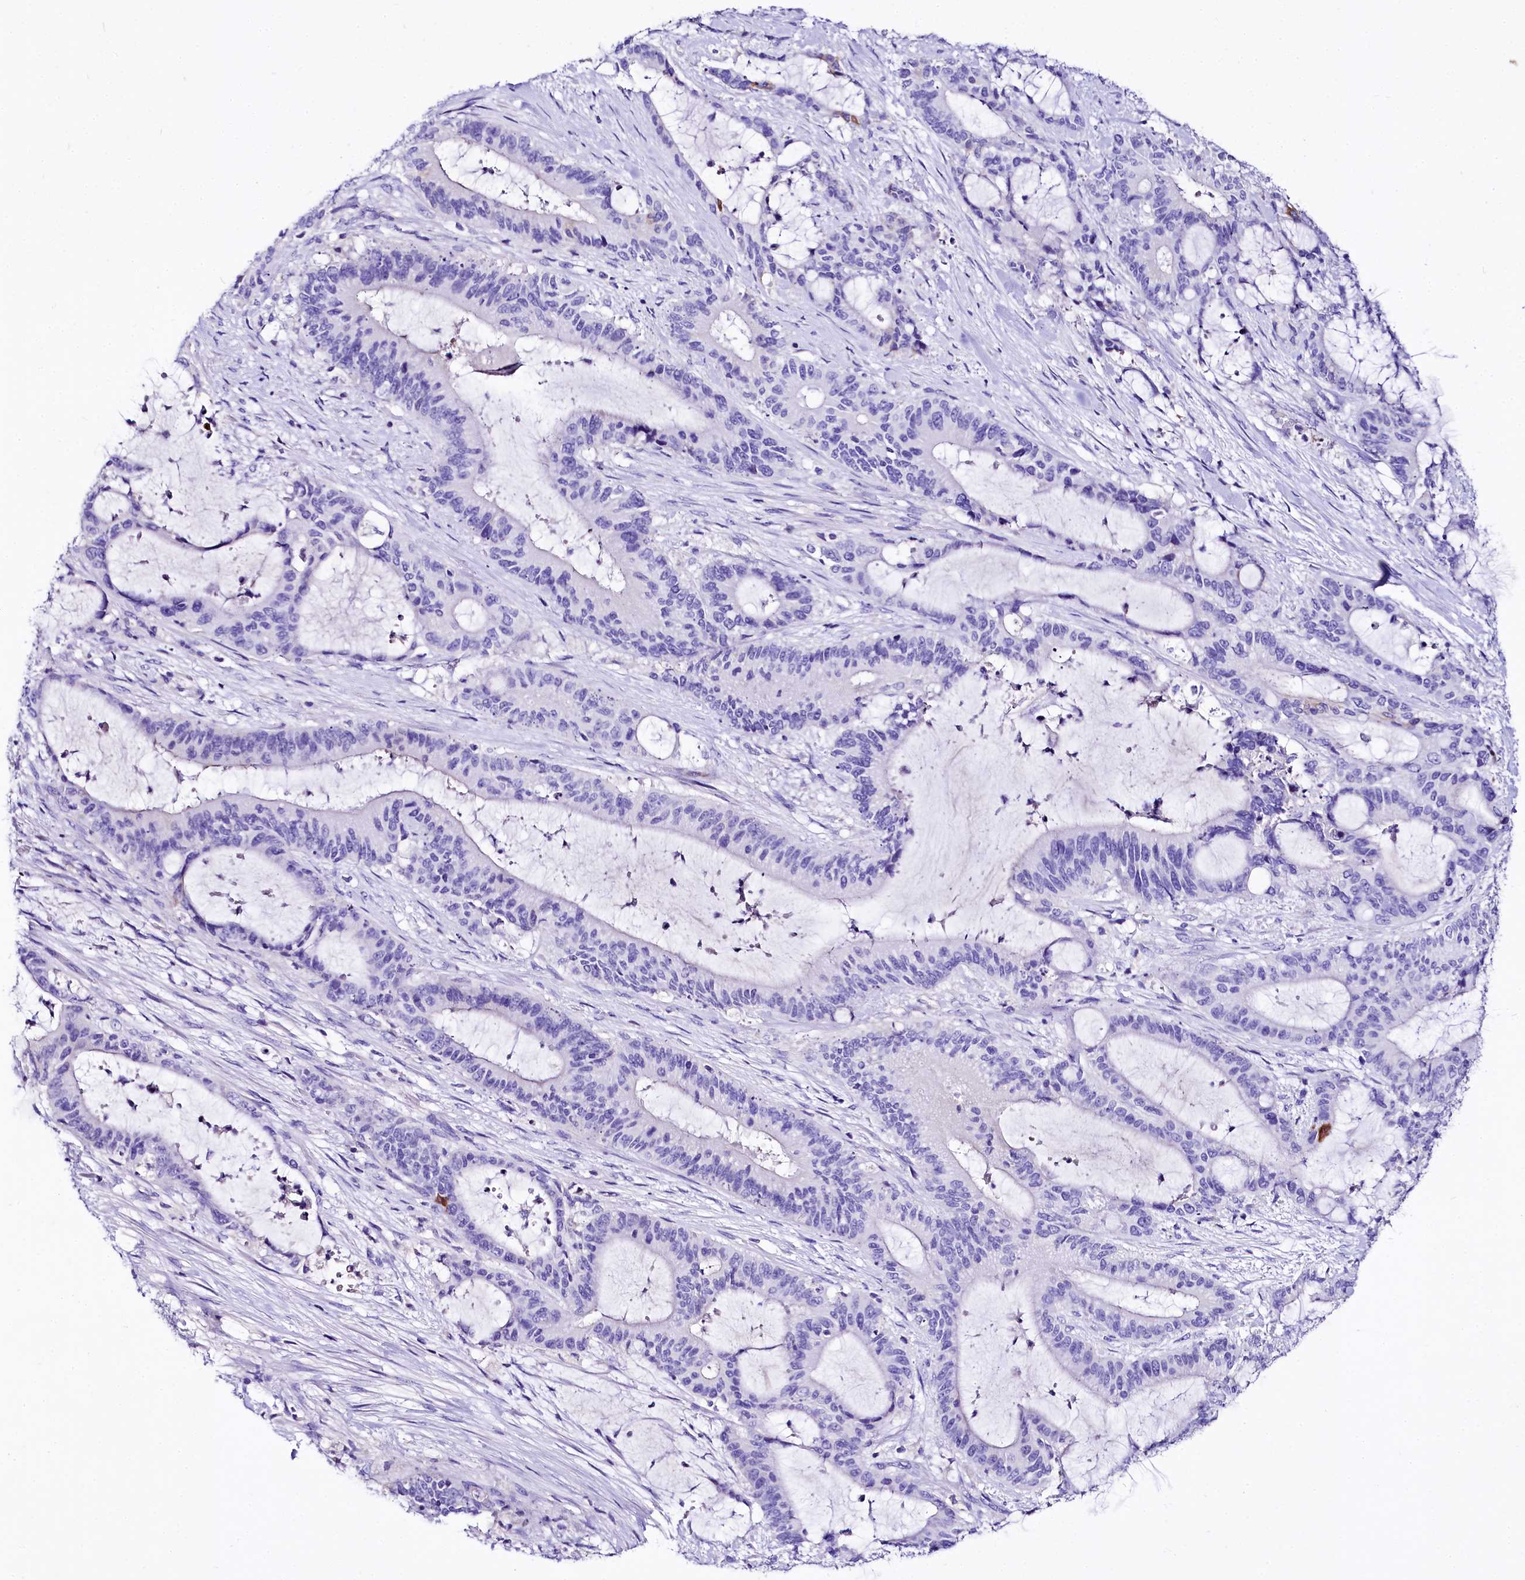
{"staining": {"intensity": "negative", "quantity": "none", "location": "none"}, "tissue": "liver cancer", "cell_type": "Tumor cells", "image_type": "cancer", "snomed": [{"axis": "morphology", "description": "Normal tissue, NOS"}, {"axis": "morphology", "description": "Cholangiocarcinoma"}, {"axis": "topography", "description": "Liver"}, {"axis": "topography", "description": "Peripheral nerve tissue"}], "caption": "Tumor cells show no significant expression in liver cholangiocarcinoma.", "gene": "A2ML1", "patient": {"sex": "female", "age": 73}}